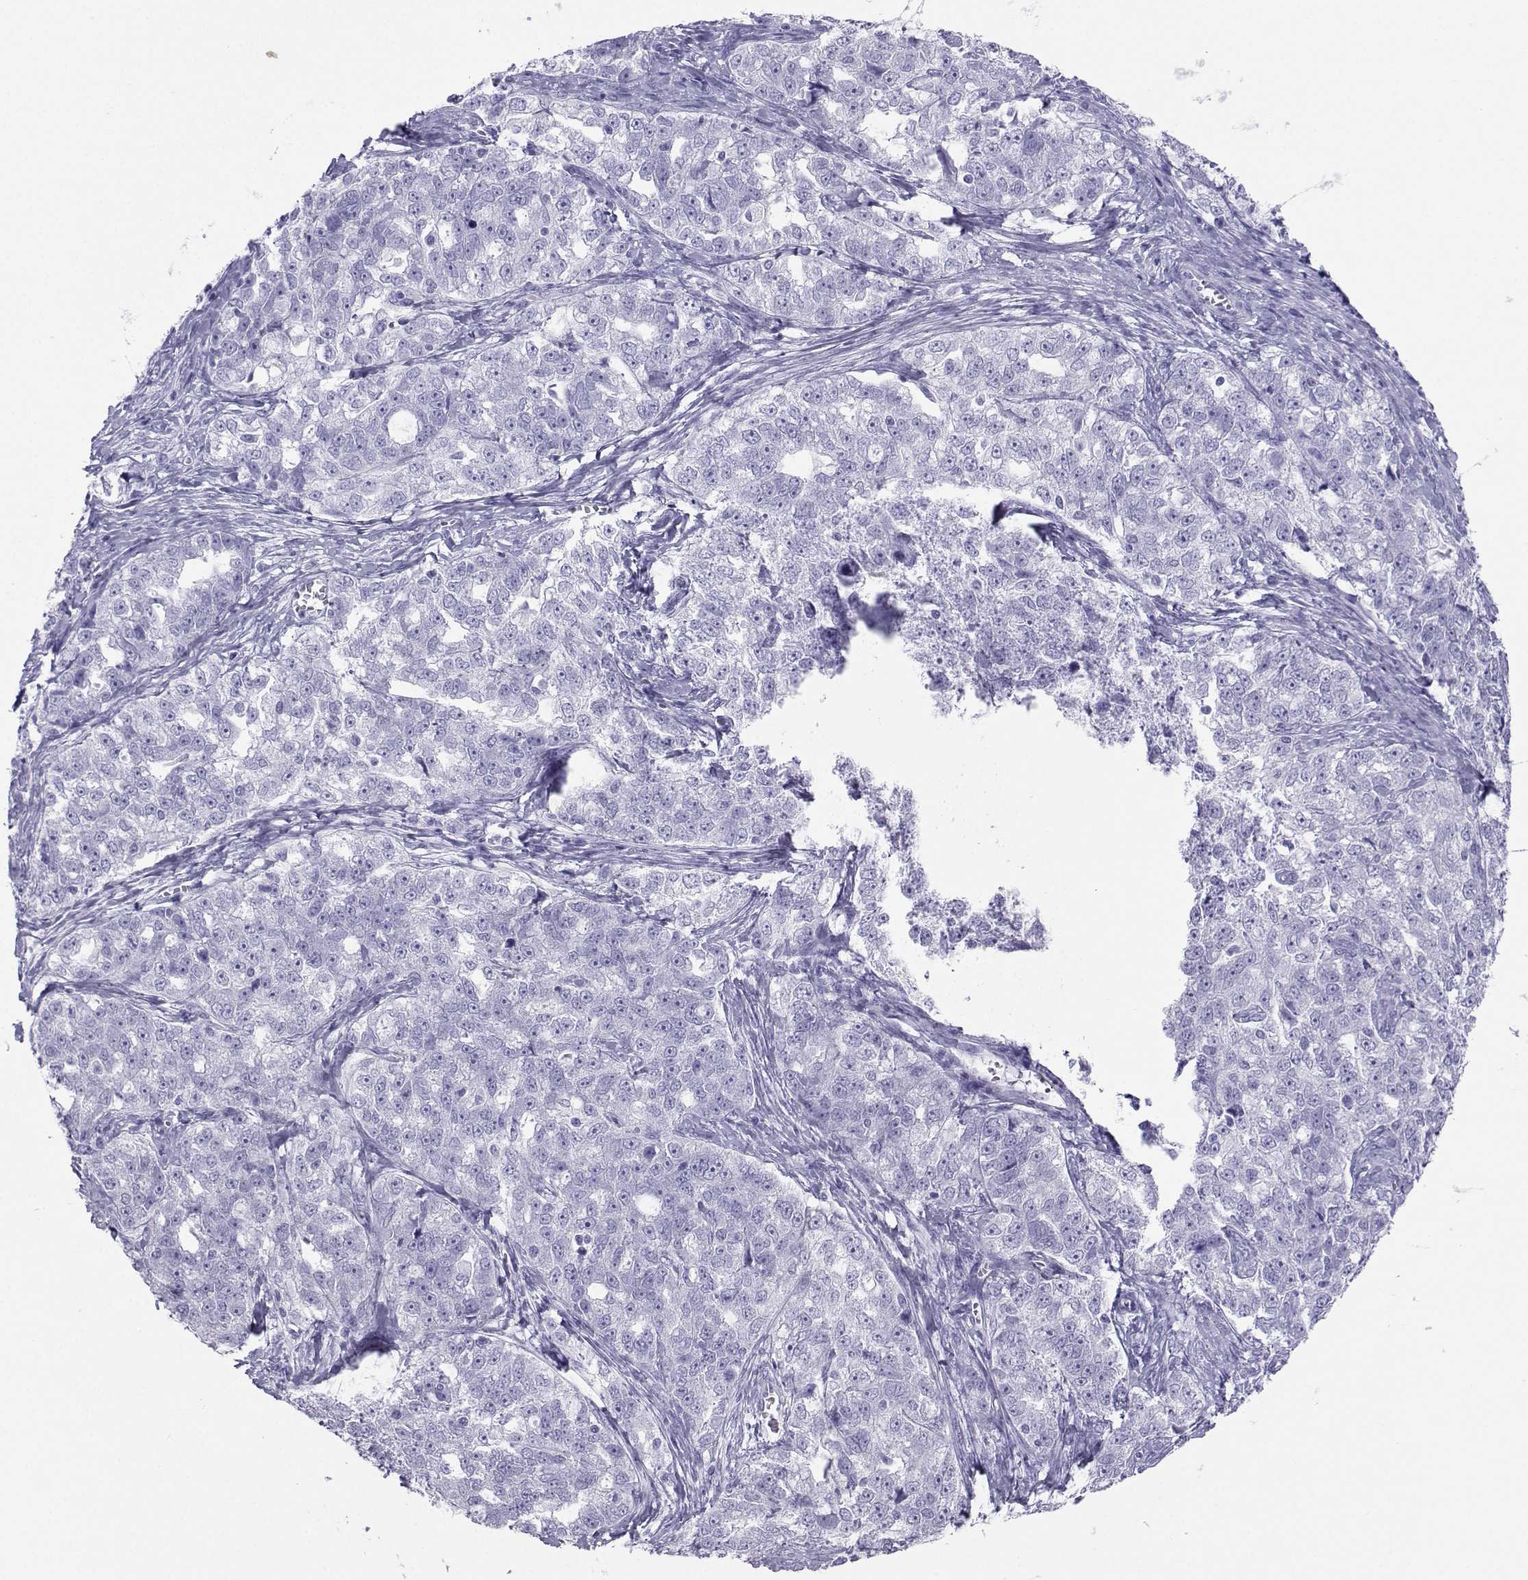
{"staining": {"intensity": "negative", "quantity": "none", "location": "none"}, "tissue": "ovarian cancer", "cell_type": "Tumor cells", "image_type": "cancer", "snomed": [{"axis": "morphology", "description": "Cystadenocarcinoma, serous, NOS"}, {"axis": "topography", "description": "Ovary"}], "caption": "Micrograph shows no protein expression in tumor cells of ovarian cancer (serous cystadenocarcinoma) tissue. (Brightfield microscopy of DAB (3,3'-diaminobenzidine) immunohistochemistry (IHC) at high magnification).", "gene": "LORICRIN", "patient": {"sex": "female", "age": 51}}